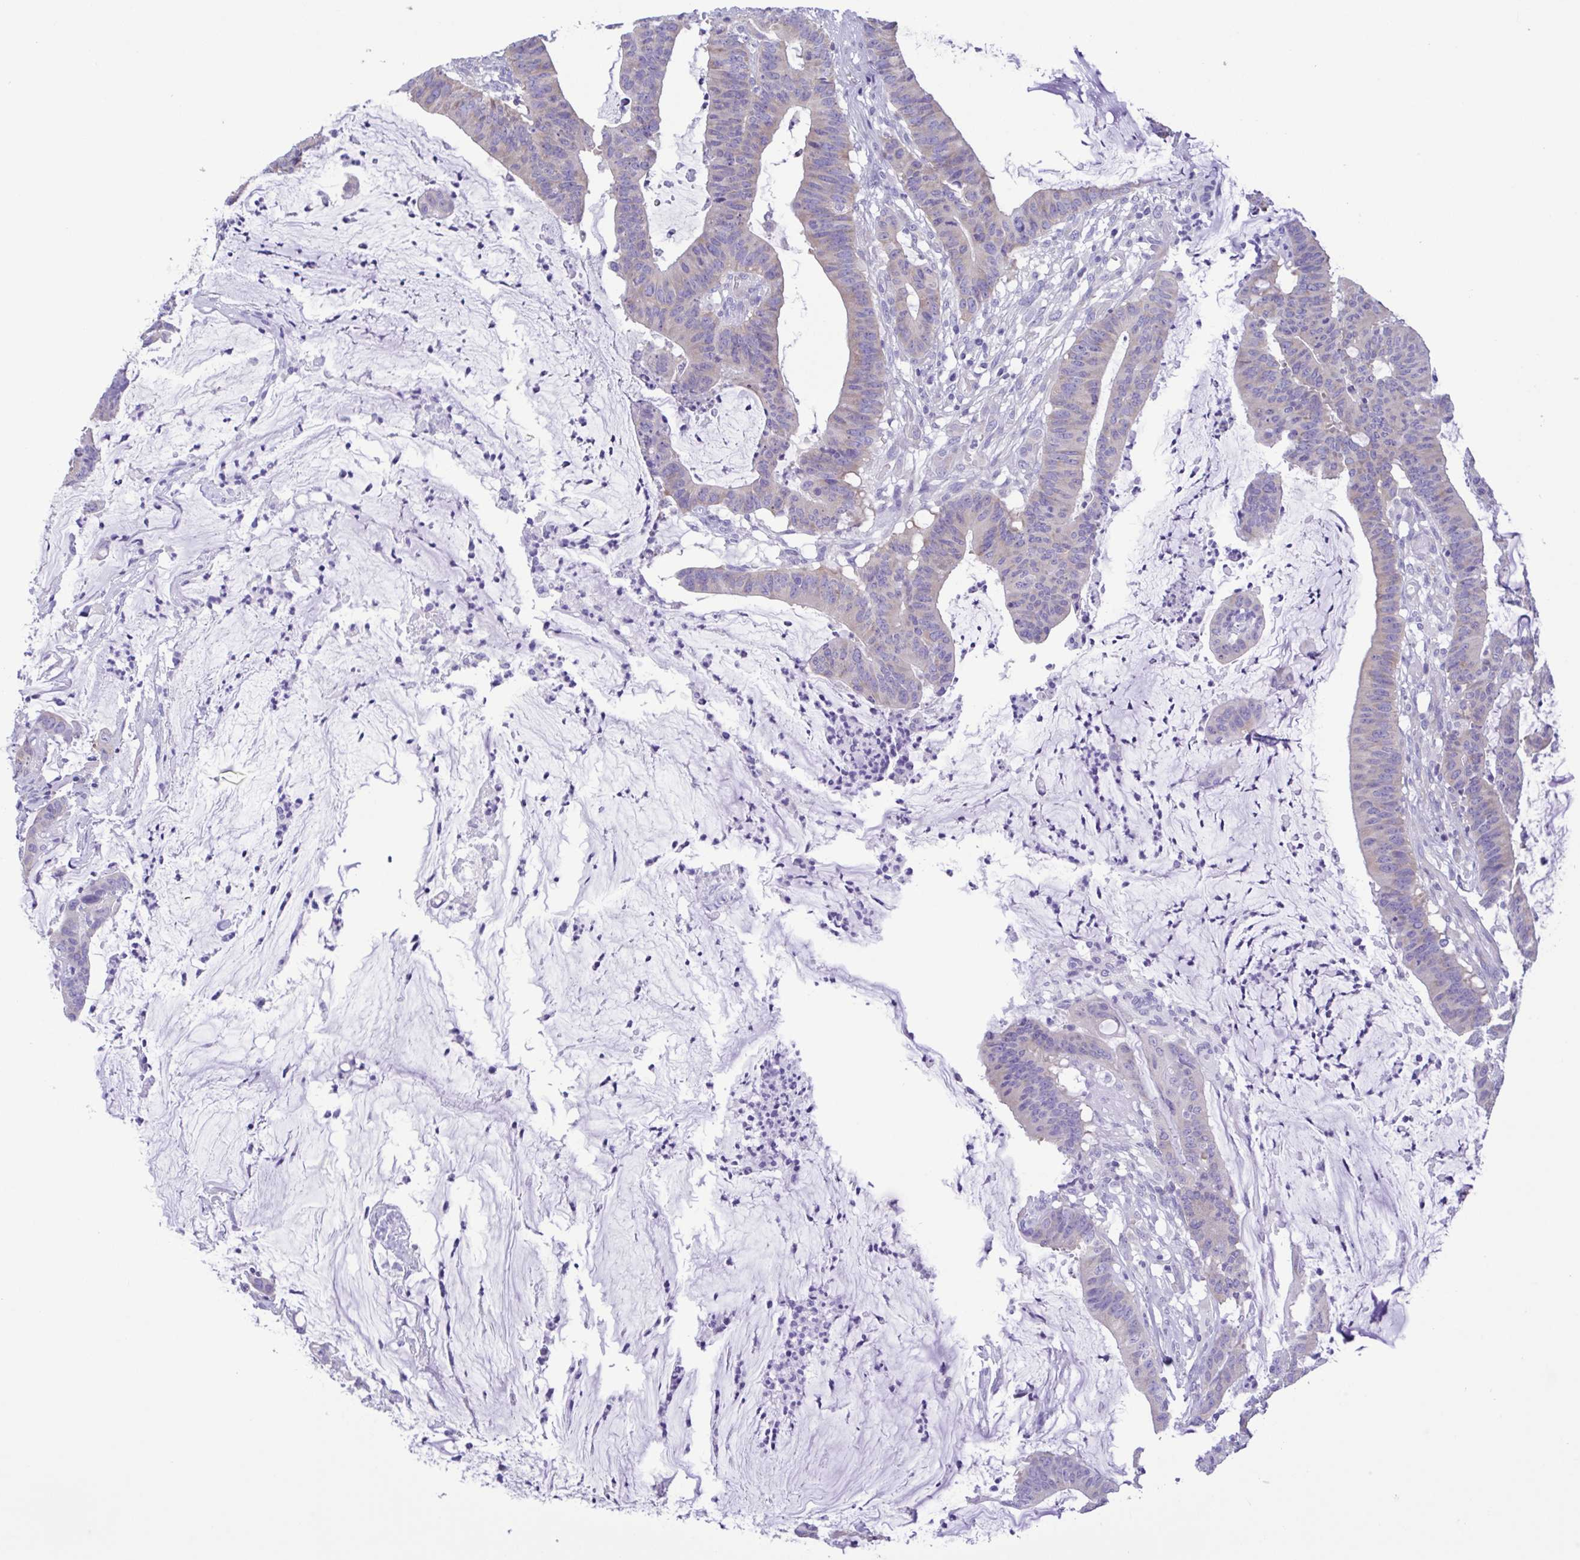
{"staining": {"intensity": "weak", "quantity": "<25%", "location": "cytoplasmic/membranous"}, "tissue": "colorectal cancer", "cell_type": "Tumor cells", "image_type": "cancer", "snomed": [{"axis": "morphology", "description": "Adenocarcinoma, NOS"}, {"axis": "topography", "description": "Colon"}], "caption": "This is a image of immunohistochemistry staining of adenocarcinoma (colorectal), which shows no expression in tumor cells.", "gene": "TNNI3", "patient": {"sex": "female", "age": 78}}